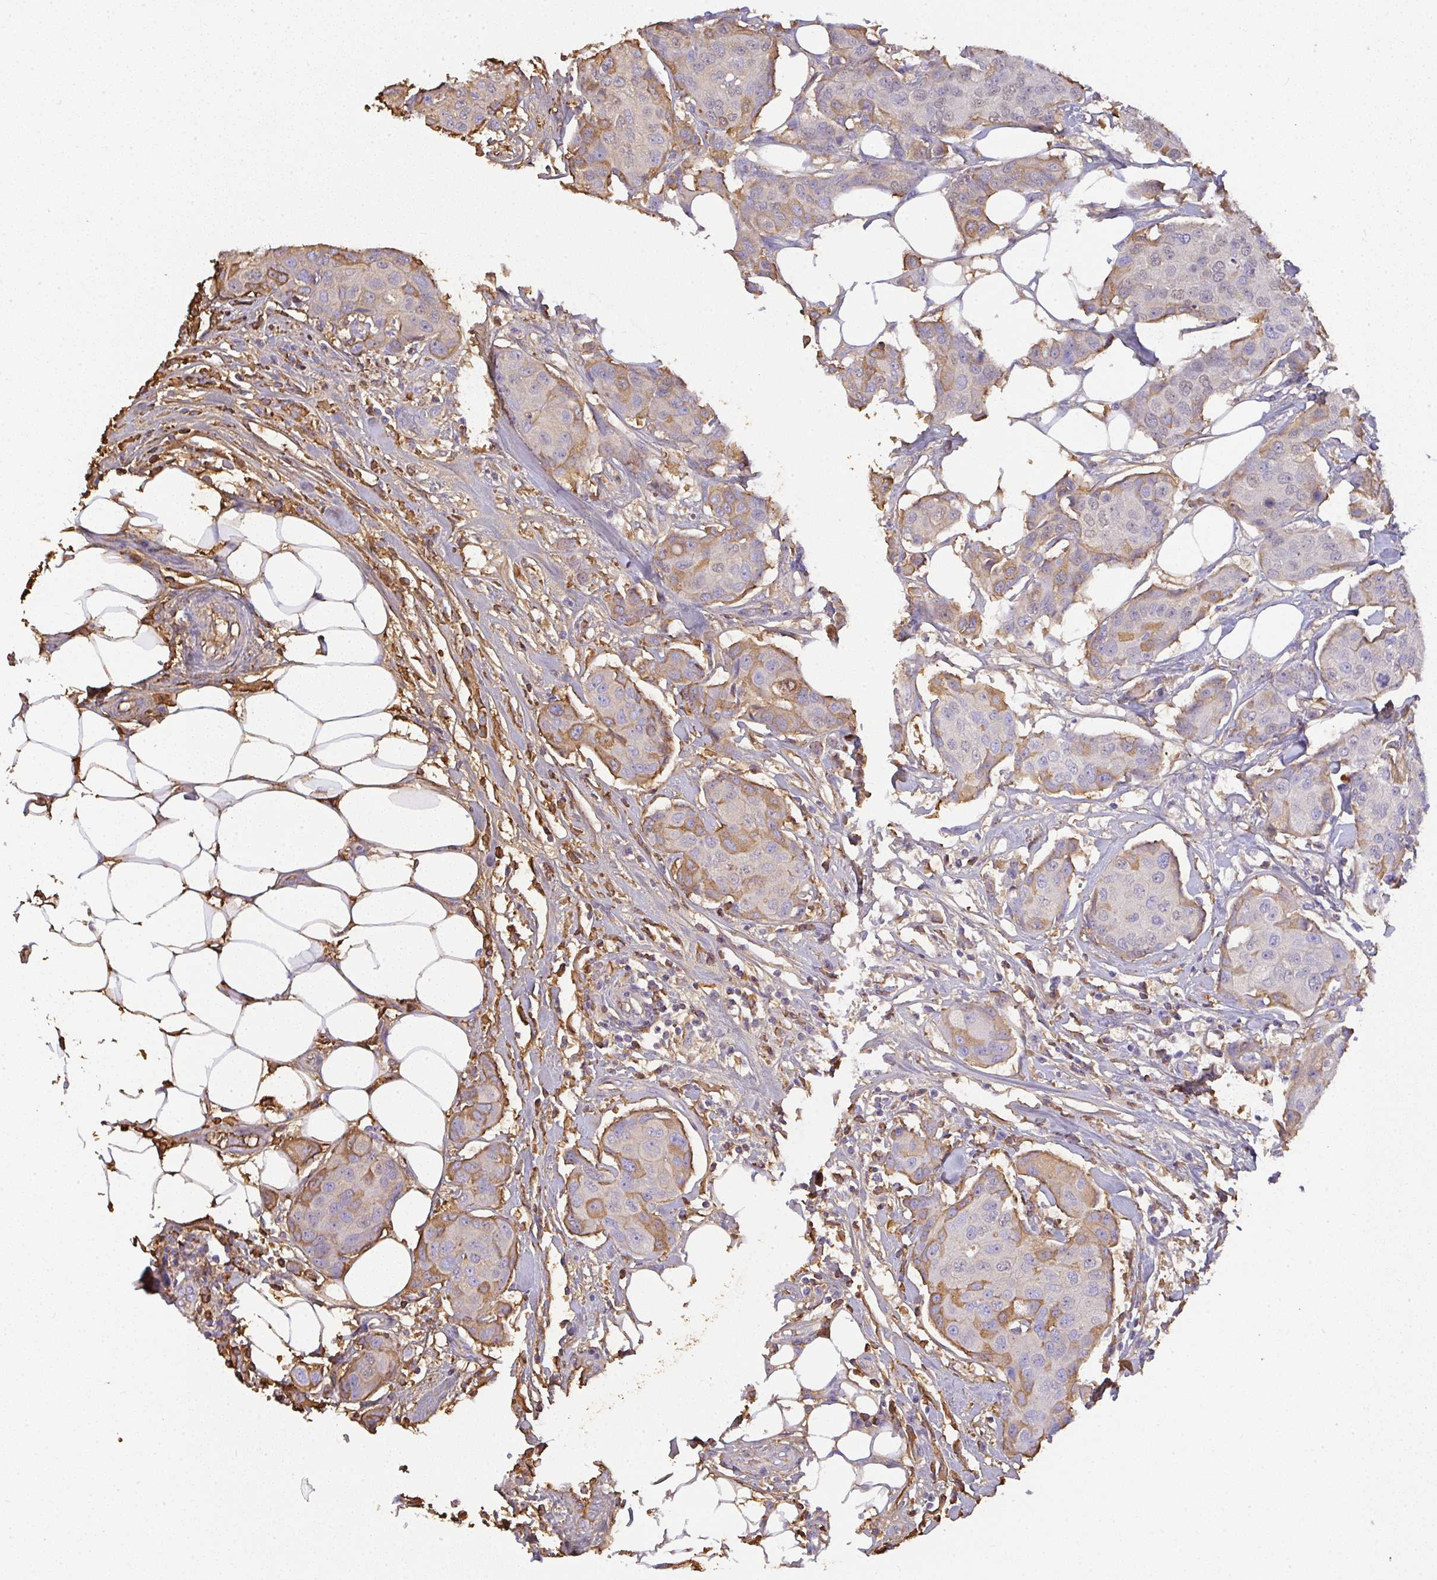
{"staining": {"intensity": "moderate", "quantity": "<25%", "location": "cytoplasmic/membranous"}, "tissue": "breast cancer", "cell_type": "Tumor cells", "image_type": "cancer", "snomed": [{"axis": "morphology", "description": "Duct carcinoma"}, {"axis": "topography", "description": "Breast"}, {"axis": "topography", "description": "Lymph node"}], "caption": "This photomicrograph demonstrates invasive ductal carcinoma (breast) stained with immunohistochemistry (IHC) to label a protein in brown. The cytoplasmic/membranous of tumor cells show moderate positivity for the protein. Nuclei are counter-stained blue.", "gene": "SMYD5", "patient": {"sex": "female", "age": 80}}